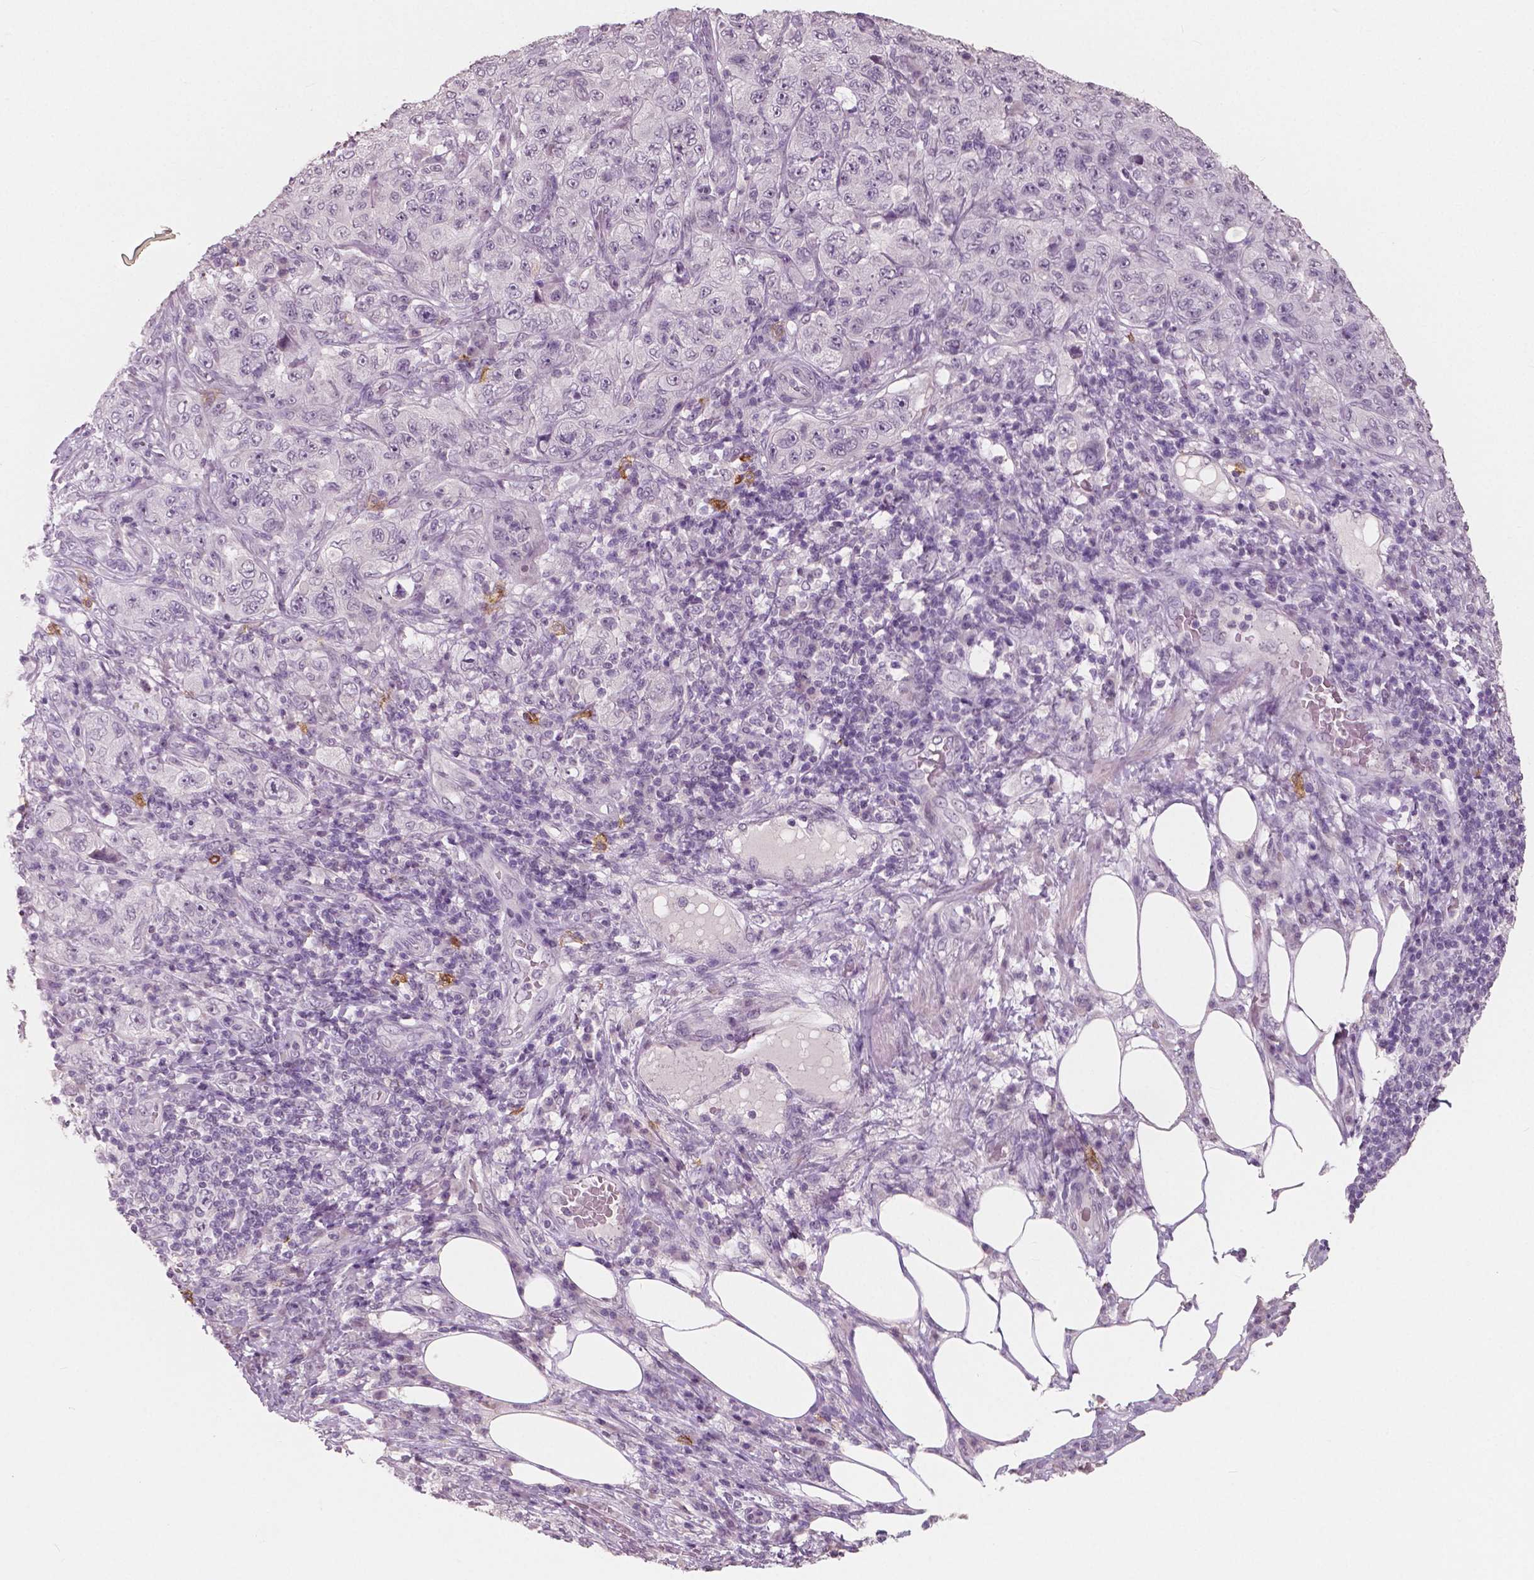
{"staining": {"intensity": "negative", "quantity": "none", "location": "none"}, "tissue": "pancreatic cancer", "cell_type": "Tumor cells", "image_type": "cancer", "snomed": [{"axis": "morphology", "description": "Adenocarcinoma, NOS"}, {"axis": "topography", "description": "Pancreas"}], "caption": "Immunohistochemistry of human pancreatic cancer shows no staining in tumor cells. The staining is performed using DAB (3,3'-diaminobenzidine) brown chromogen with nuclei counter-stained in using hematoxylin.", "gene": "KIT", "patient": {"sex": "male", "age": 68}}